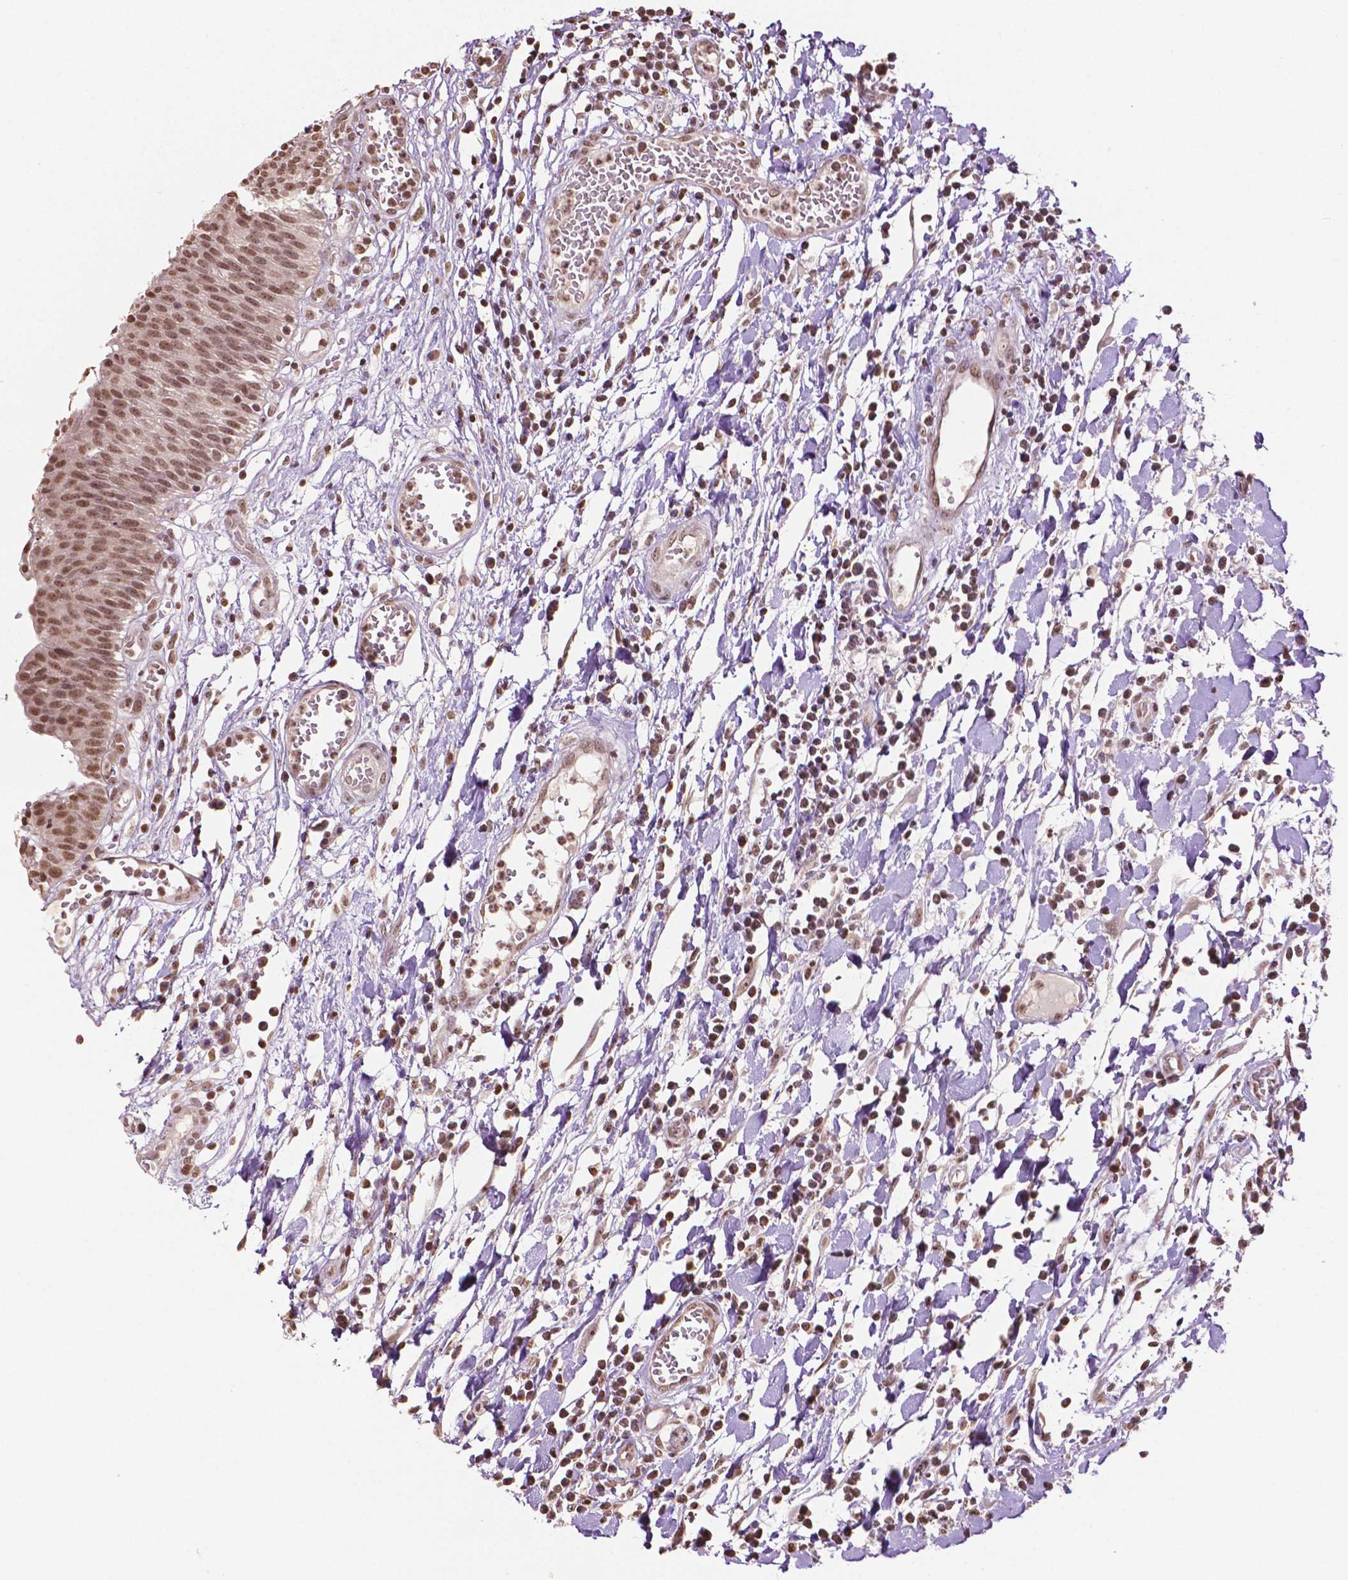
{"staining": {"intensity": "moderate", "quantity": ">75%", "location": "nuclear"}, "tissue": "urinary bladder", "cell_type": "Urothelial cells", "image_type": "normal", "snomed": [{"axis": "morphology", "description": "Normal tissue, NOS"}, {"axis": "topography", "description": "Urinary bladder"}], "caption": "An image showing moderate nuclear positivity in approximately >75% of urothelial cells in benign urinary bladder, as visualized by brown immunohistochemical staining.", "gene": "DEK", "patient": {"sex": "male", "age": 64}}